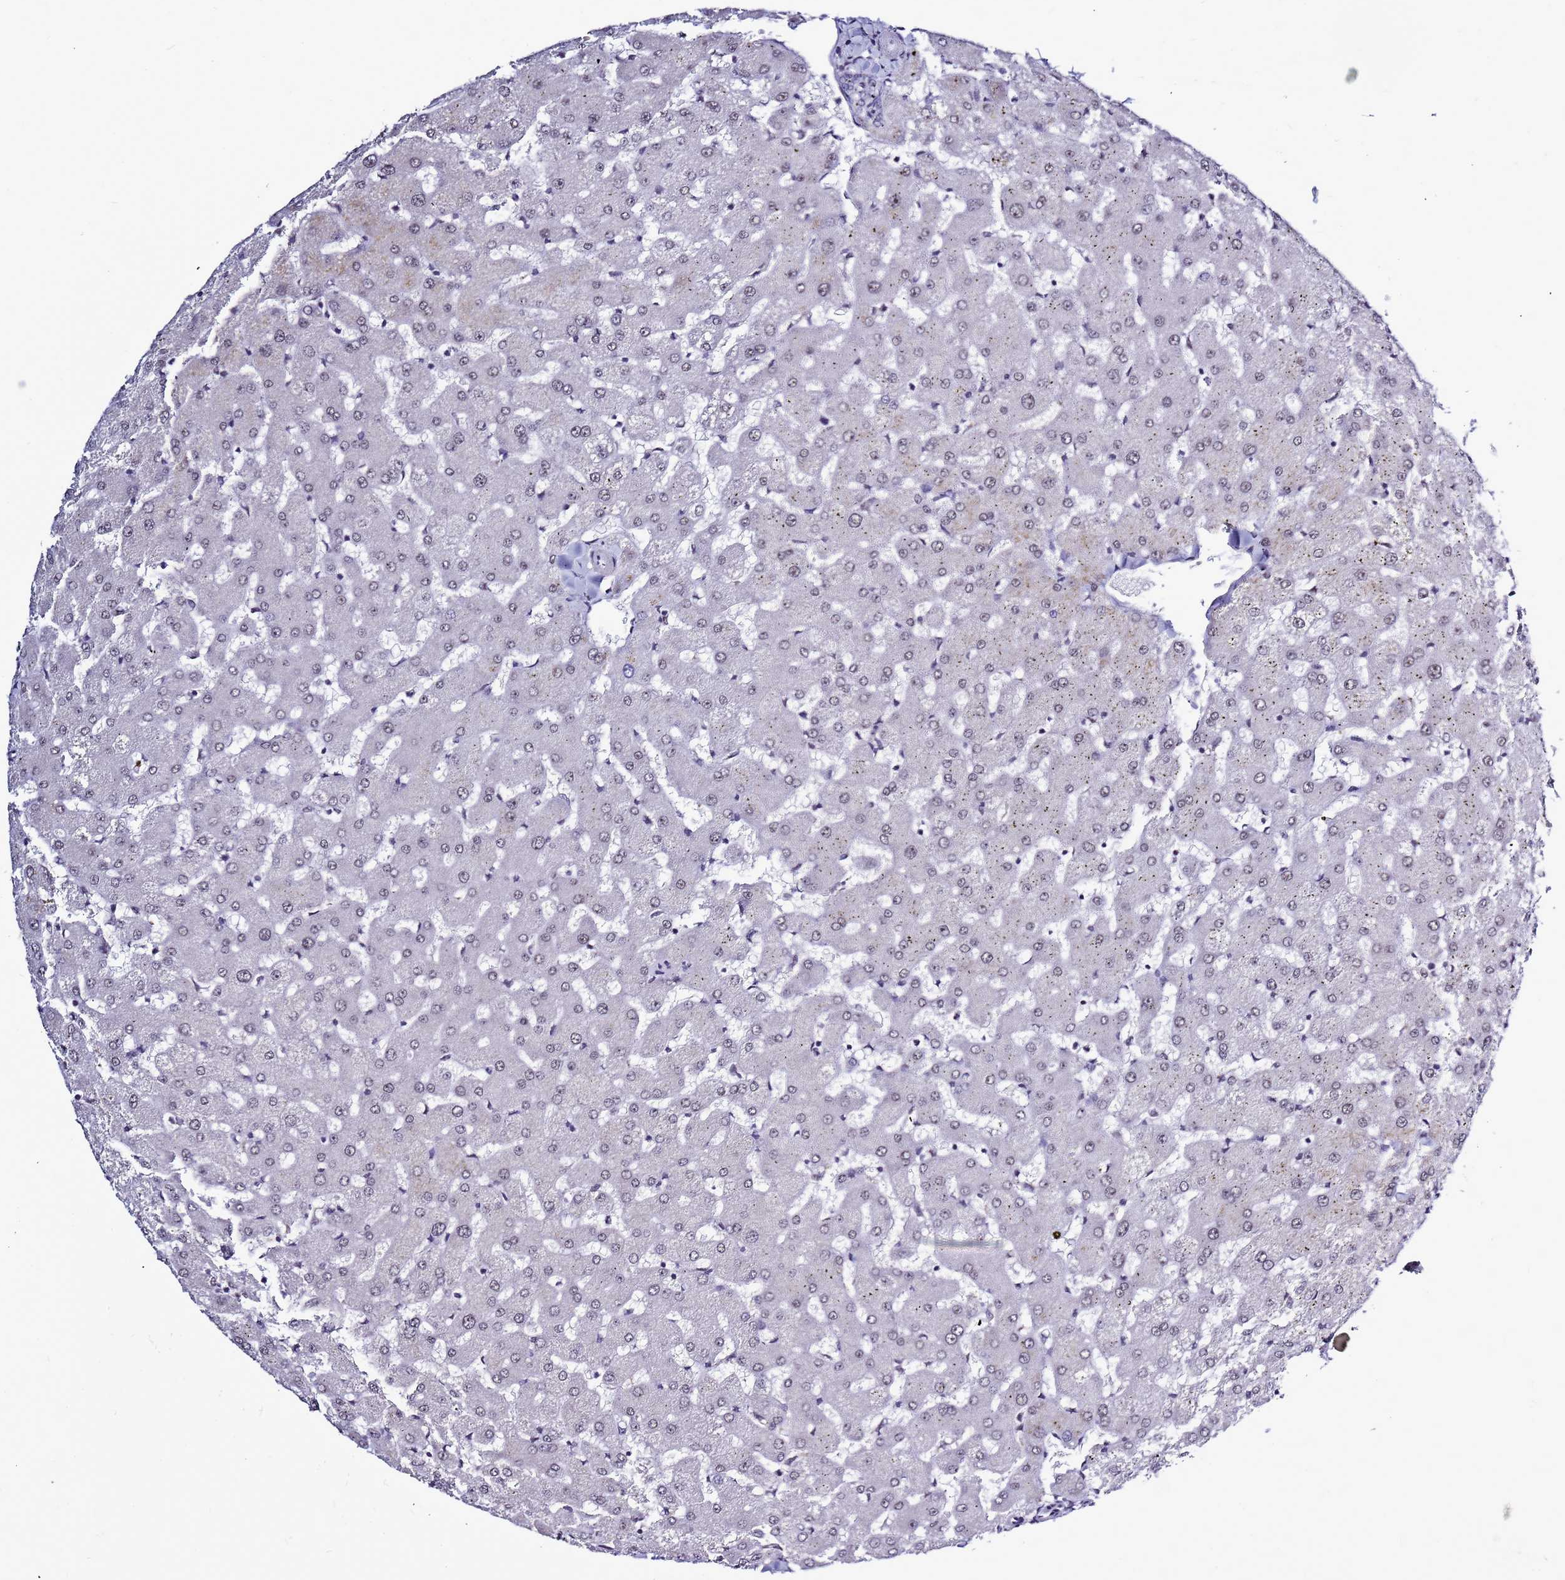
{"staining": {"intensity": "negative", "quantity": "none", "location": "none"}, "tissue": "liver", "cell_type": "Cholangiocytes", "image_type": "normal", "snomed": [{"axis": "morphology", "description": "Normal tissue, NOS"}, {"axis": "topography", "description": "Liver"}], "caption": "This is a image of IHC staining of unremarkable liver, which shows no positivity in cholangiocytes. Nuclei are stained in blue.", "gene": "CXorf65", "patient": {"sex": "female", "age": 63}}